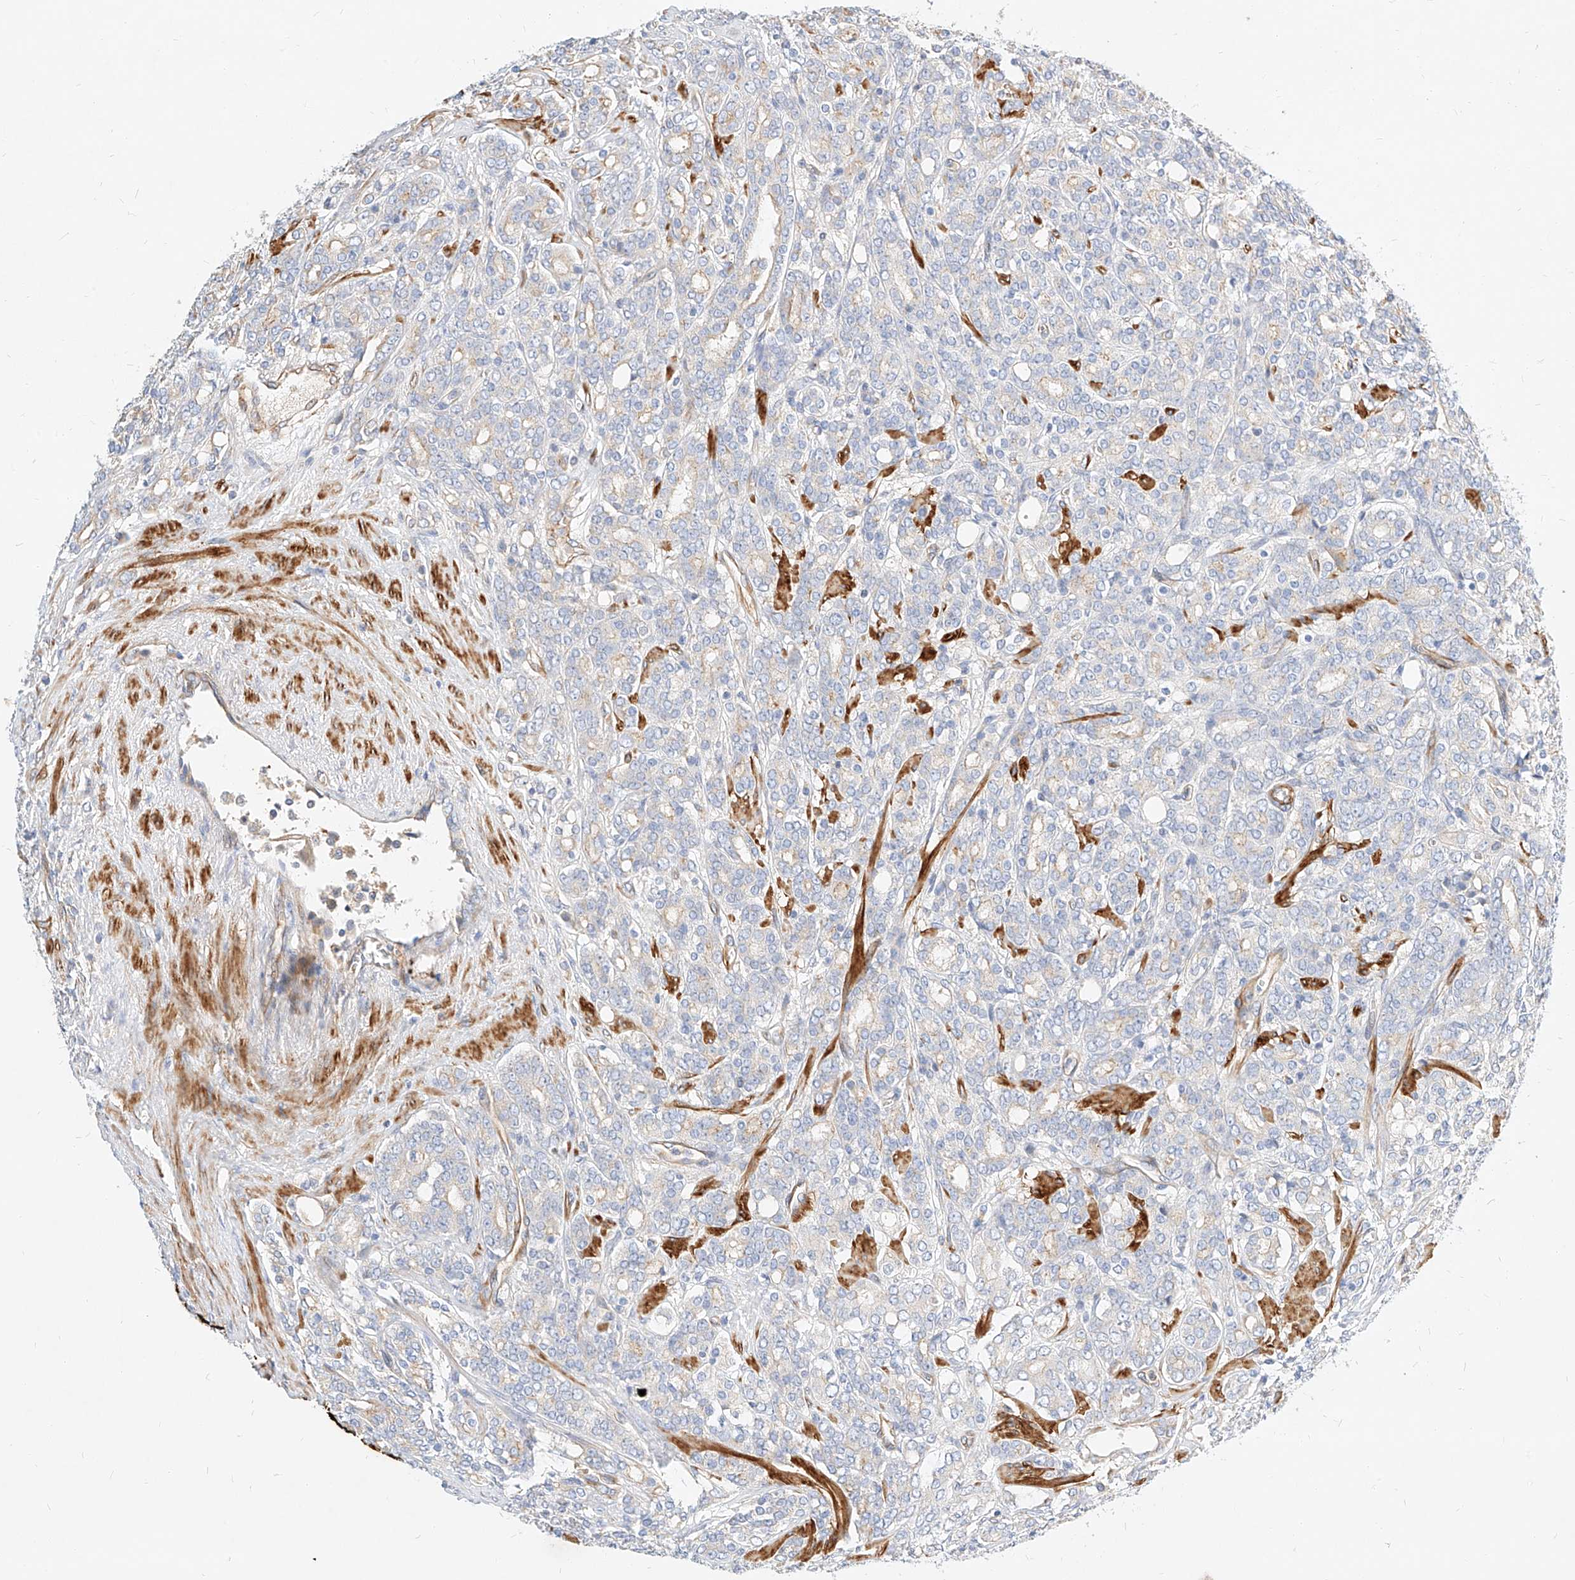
{"staining": {"intensity": "negative", "quantity": "none", "location": "none"}, "tissue": "prostate cancer", "cell_type": "Tumor cells", "image_type": "cancer", "snomed": [{"axis": "morphology", "description": "Adenocarcinoma, High grade"}, {"axis": "topography", "description": "Prostate"}], "caption": "High magnification brightfield microscopy of prostate cancer (high-grade adenocarcinoma) stained with DAB (brown) and counterstained with hematoxylin (blue): tumor cells show no significant staining.", "gene": "KCNH5", "patient": {"sex": "male", "age": 62}}